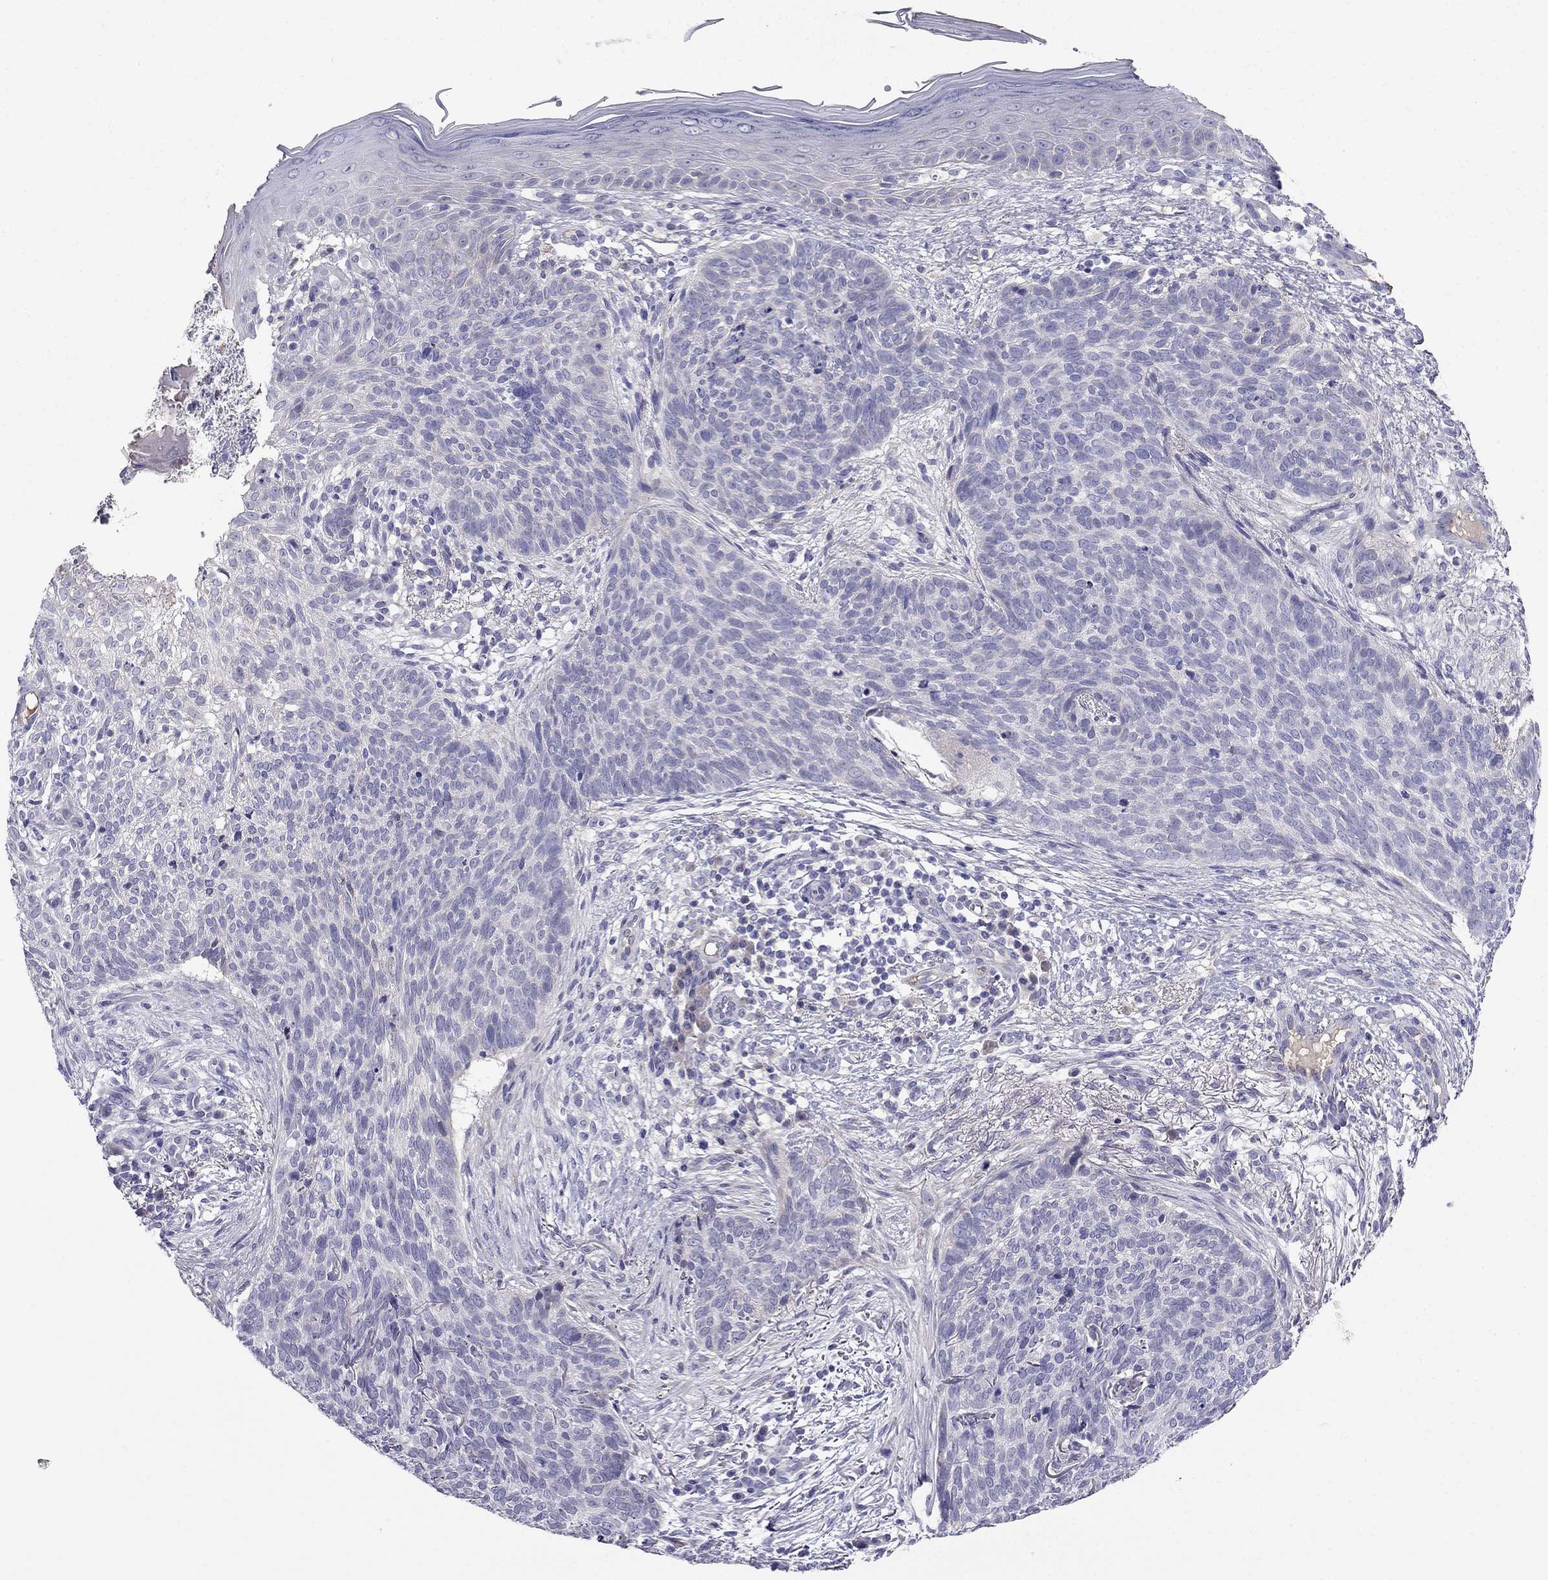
{"staining": {"intensity": "negative", "quantity": "none", "location": "none"}, "tissue": "skin cancer", "cell_type": "Tumor cells", "image_type": "cancer", "snomed": [{"axis": "morphology", "description": "Basal cell carcinoma"}, {"axis": "topography", "description": "Skin"}], "caption": "Skin cancer stained for a protein using immunohistochemistry displays no expression tumor cells.", "gene": "TBC1D21", "patient": {"sex": "male", "age": 64}}